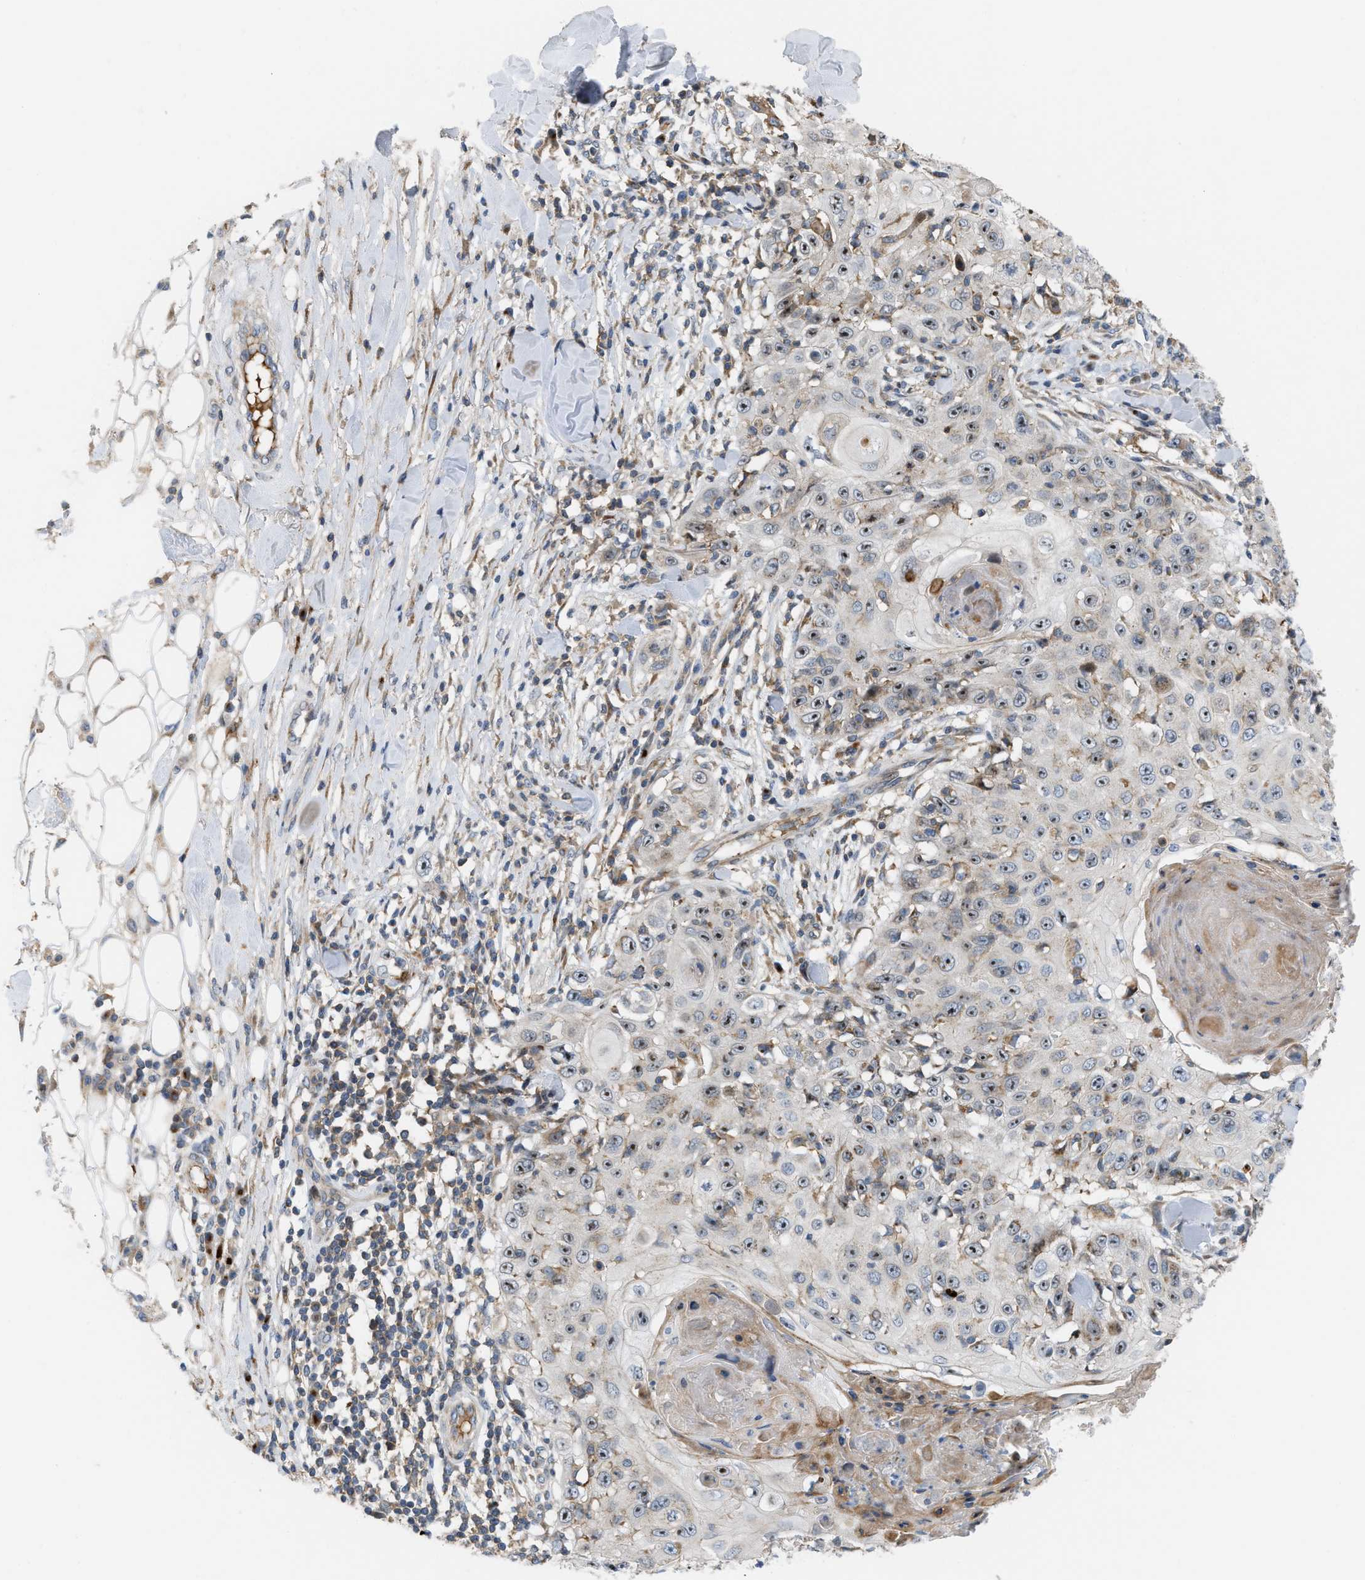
{"staining": {"intensity": "moderate", "quantity": ">75%", "location": "nuclear"}, "tissue": "skin cancer", "cell_type": "Tumor cells", "image_type": "cancer", "snomed": [{"axis": "morphology", "description": "Squamous cell carcinoma, NOS"}, {"axis": "topography", "description": "Skin"}], "caption": "Skin cancer was stained to show a protein in brown. There is medium levels of moderate nuclear staining in approximately >75% of tumor cells.", "gene": "DIPK1A", "patient": {"sex": "male", "age": 86}}